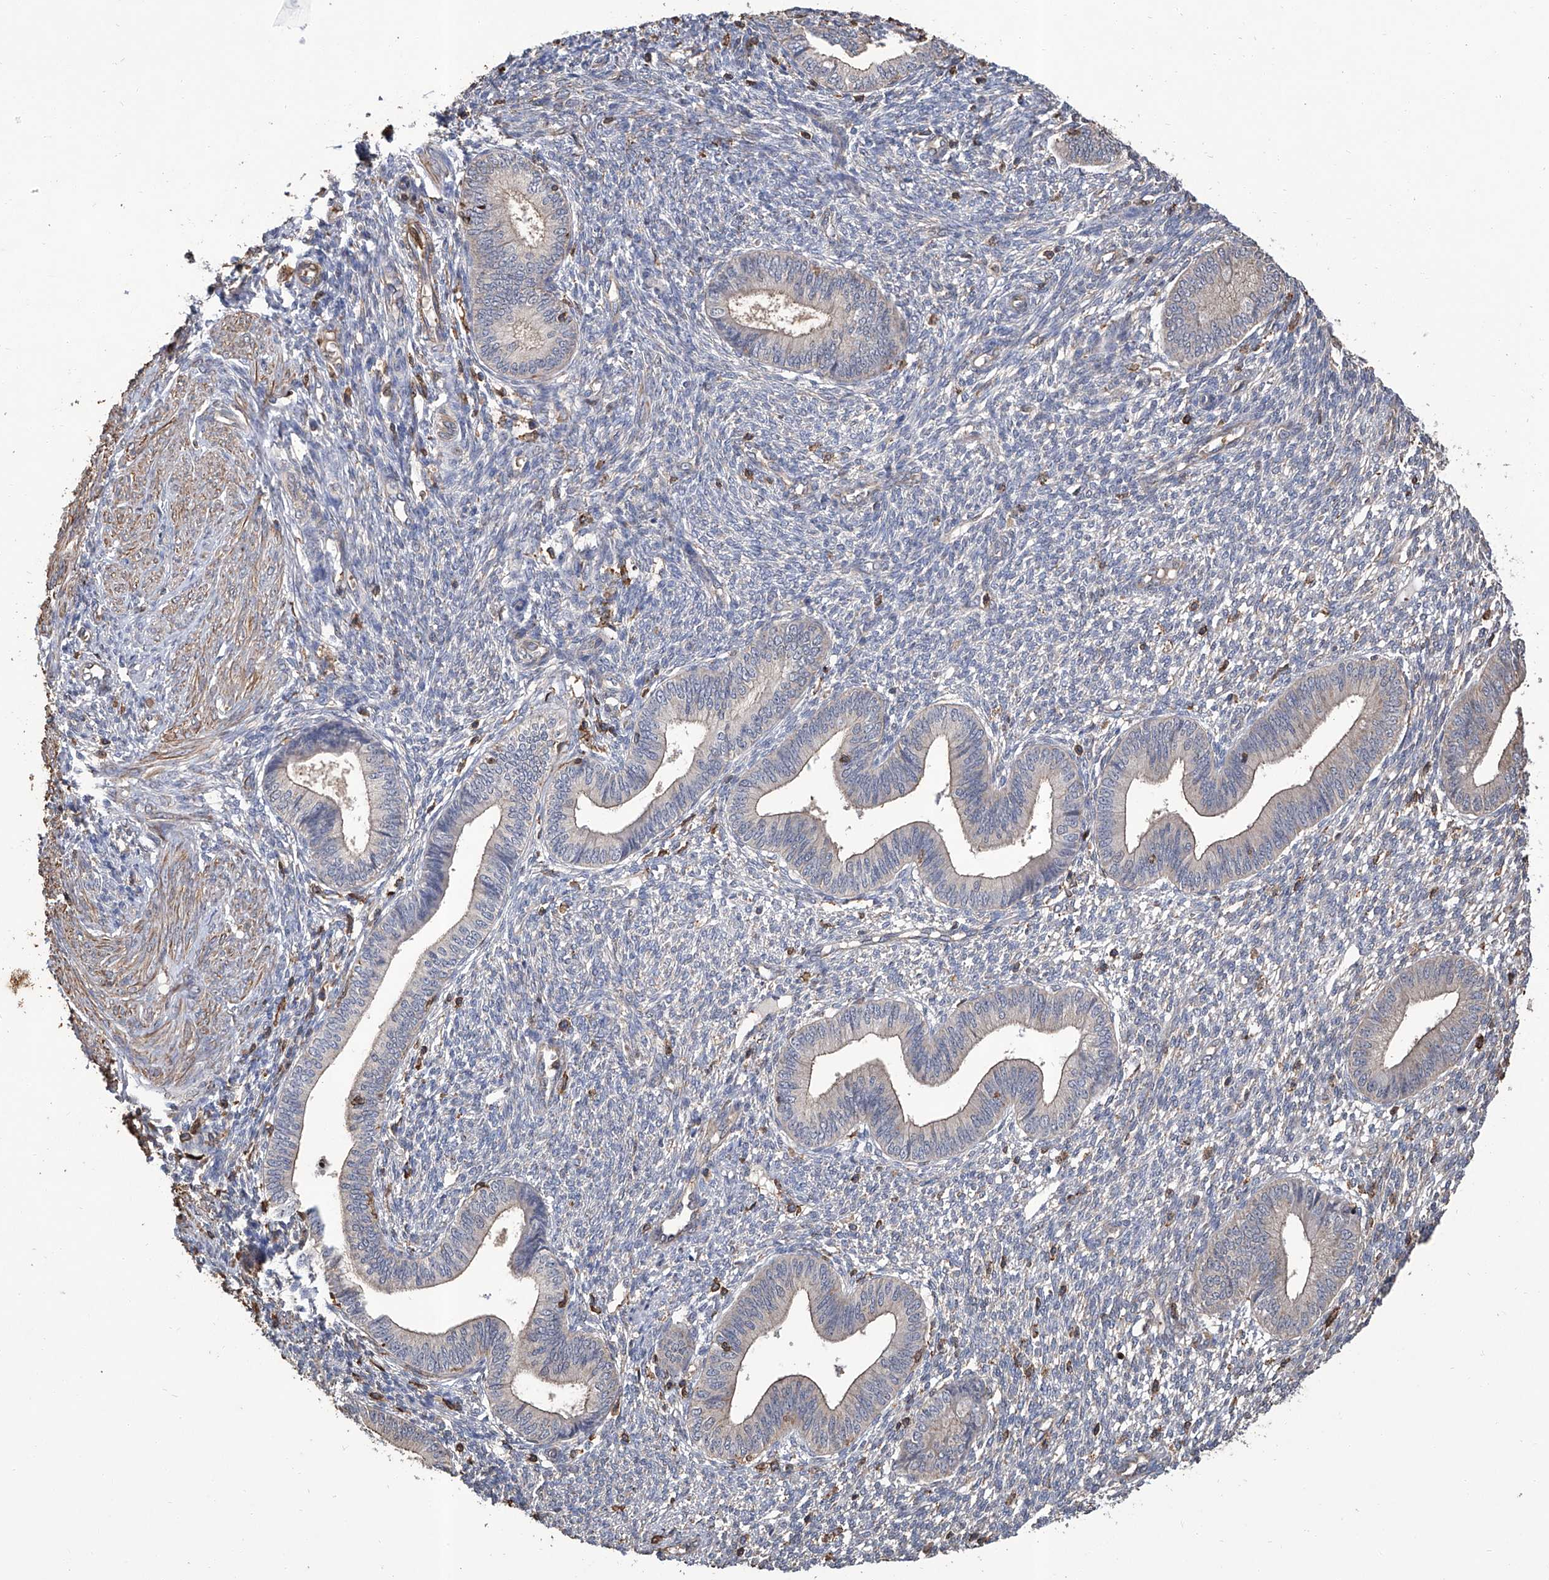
{"staining": {"intensity": "weak", "quantity": "<25%", "location": "cytoplasmic/membranous"}, "tissue": "endometrium", "cell_type": "Cells in endometrial stroma", "image_type": "normal", "snomed": [{"axis": "morphology", "description": "Normal tissue, NOS"}, {"axis": "topography", "description": "Endometrium"}], "caption": "DAB (3,3'-diaminobenzidine) immunohistochemical staining of unremarkable endometrium shows no significant staining in cells in endometrial stroma.", "gene": "GPT", "patient": {"sex": "female", "age": 46}}